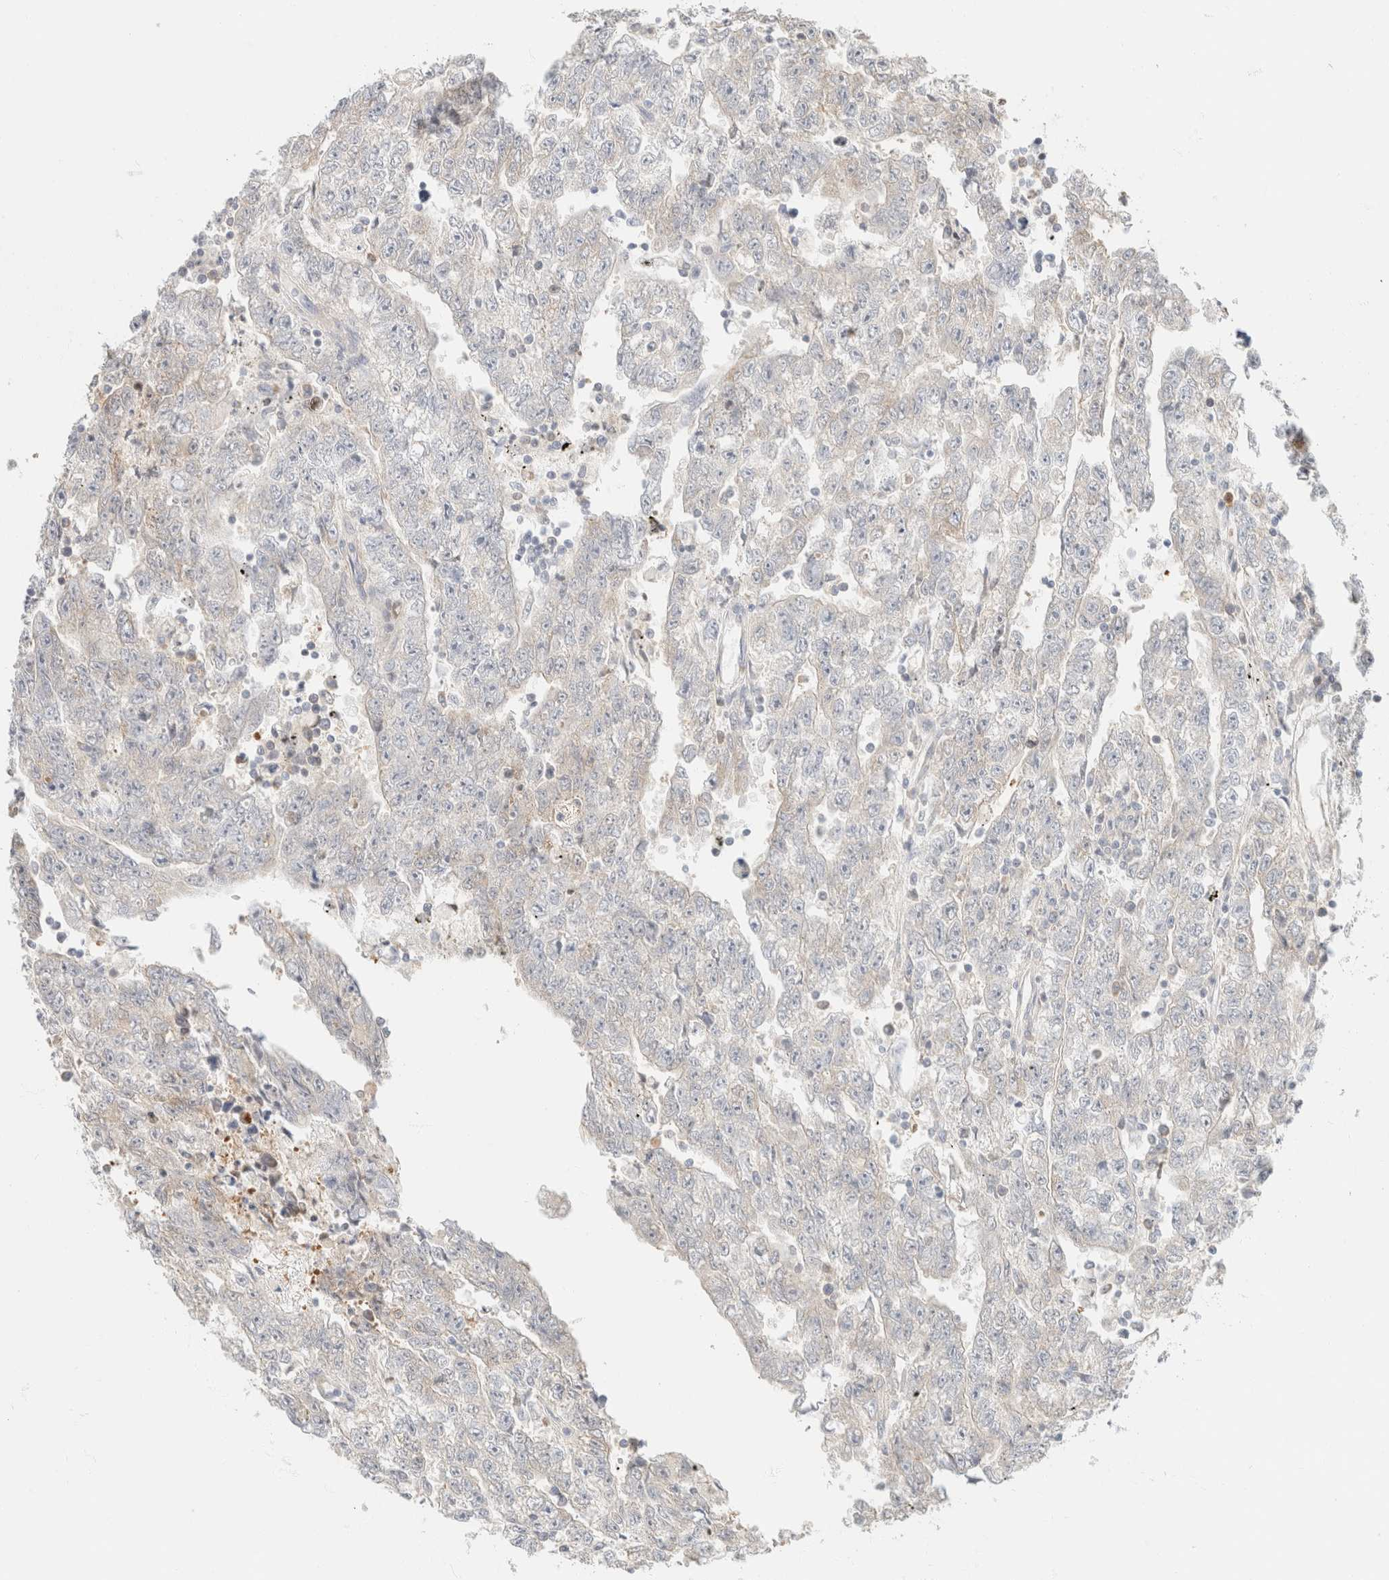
{"staining": {"intensity": "negative", "quantity": "none", "location": "none"}, "tissue": "testis cancer", "cell_type": "Tumor cells", "image_type": "cancer", "snomed": [{"axis": "morphology", "description": "Carcinoma, Embryonal, NOS"}, {"axis": "topography", "description": "Testis"}], "caption": "This histopathology image is of embryonal carcinoma (testis) stained with IHC to label a protein in brown with the nuclei are counter-stained blue. There is no expression in tumor cells.", "gene": "GPI", "patient": {"sex": "male", "age": 25}}